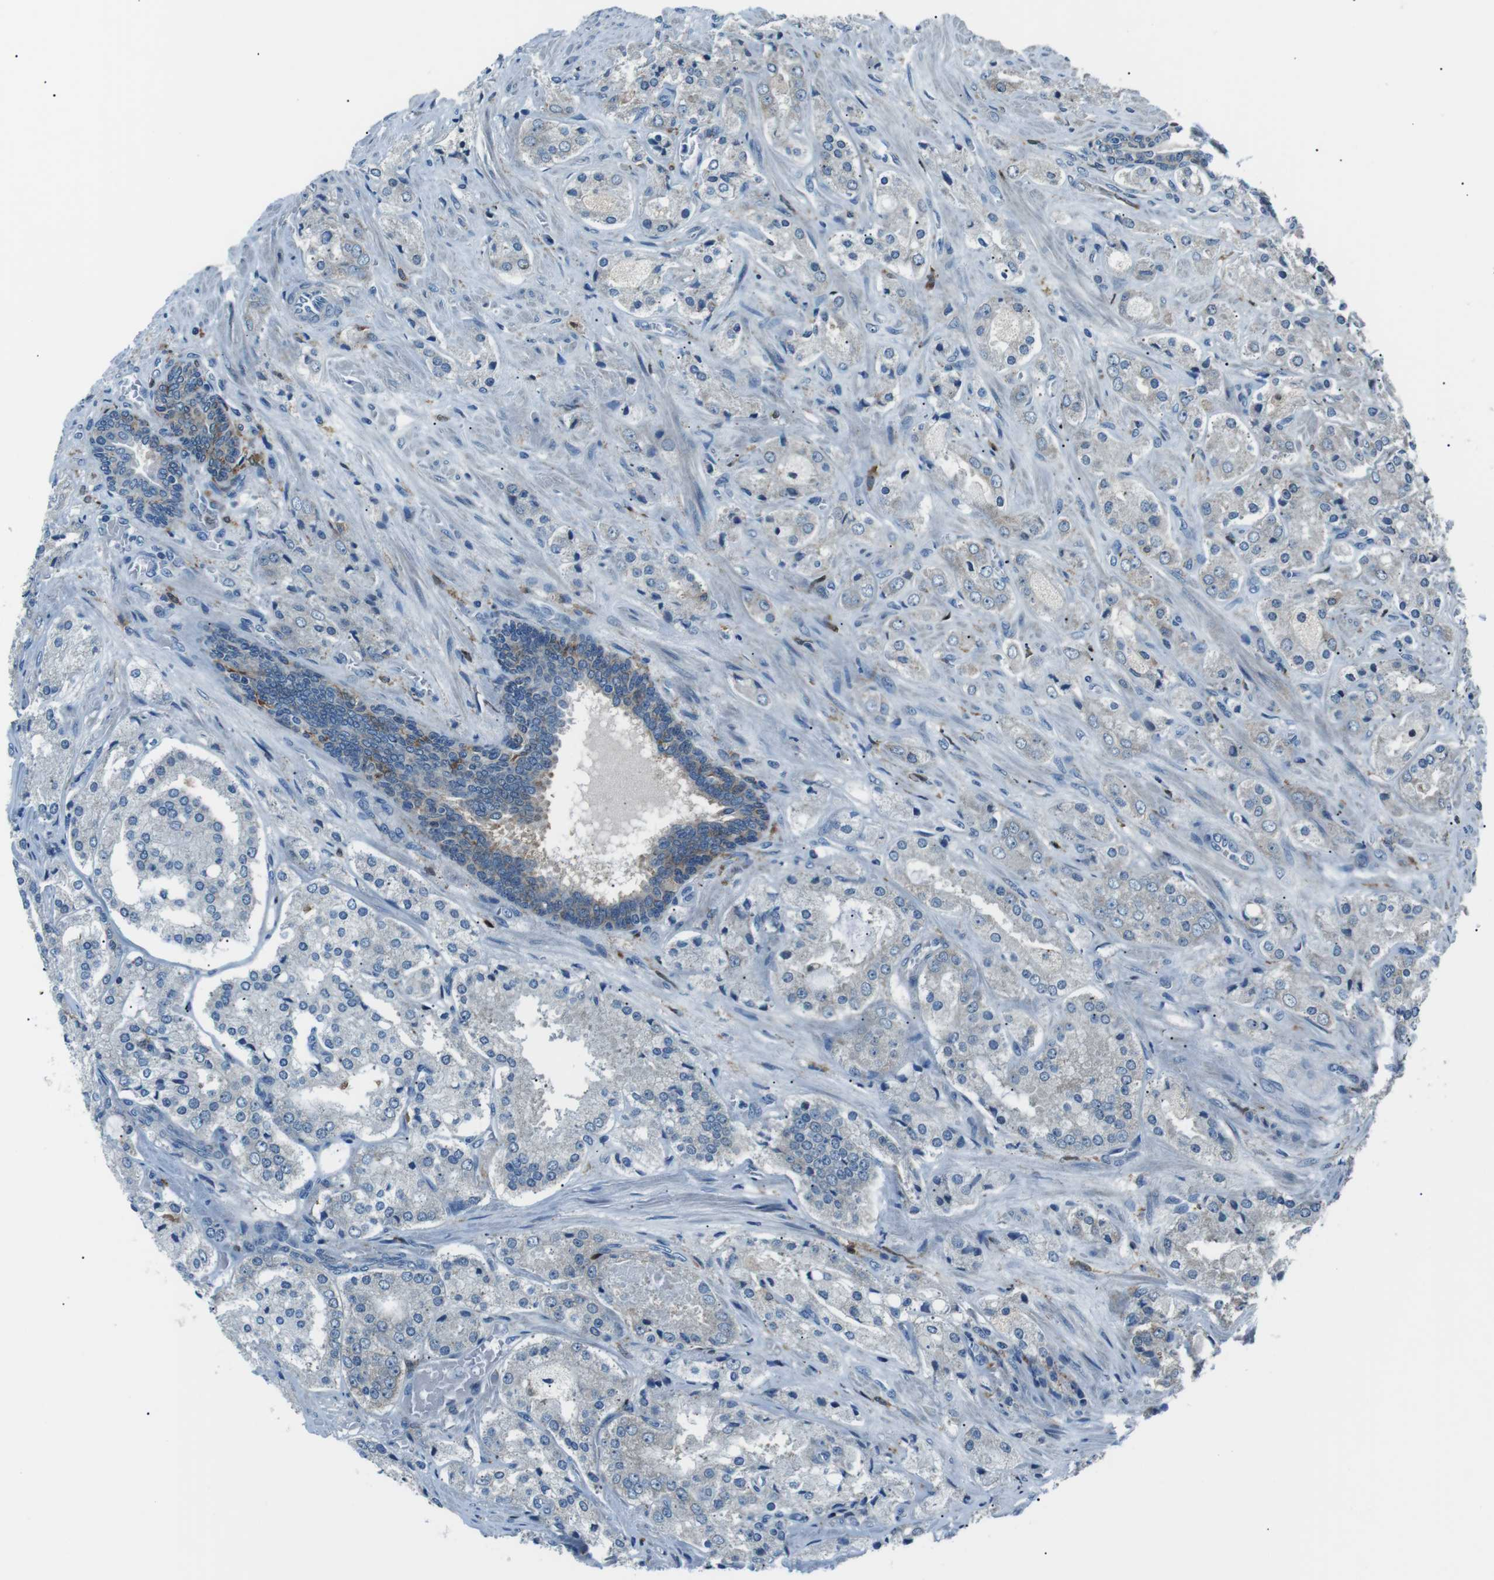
{"staining": {"intensity": "weak", "quantity": "<25%", "location": "cytoplasmic/membranous"}, "tissue": "prostate cancer", "cell_type": "Tumor cells", "image_type": "cancer", "snomed": [{"axis": "morphology", "description": "Adenocarcinoma, High grade"}, {"axis": "topography", "description": "Prostate"}], "caption": "Prostate high-grade adenocarcinoma was stained to show a protein in brown. There is no significant staining in tumor cells.", "gene": "BLNK", "patient": {"sex": "male", "age": 65}}